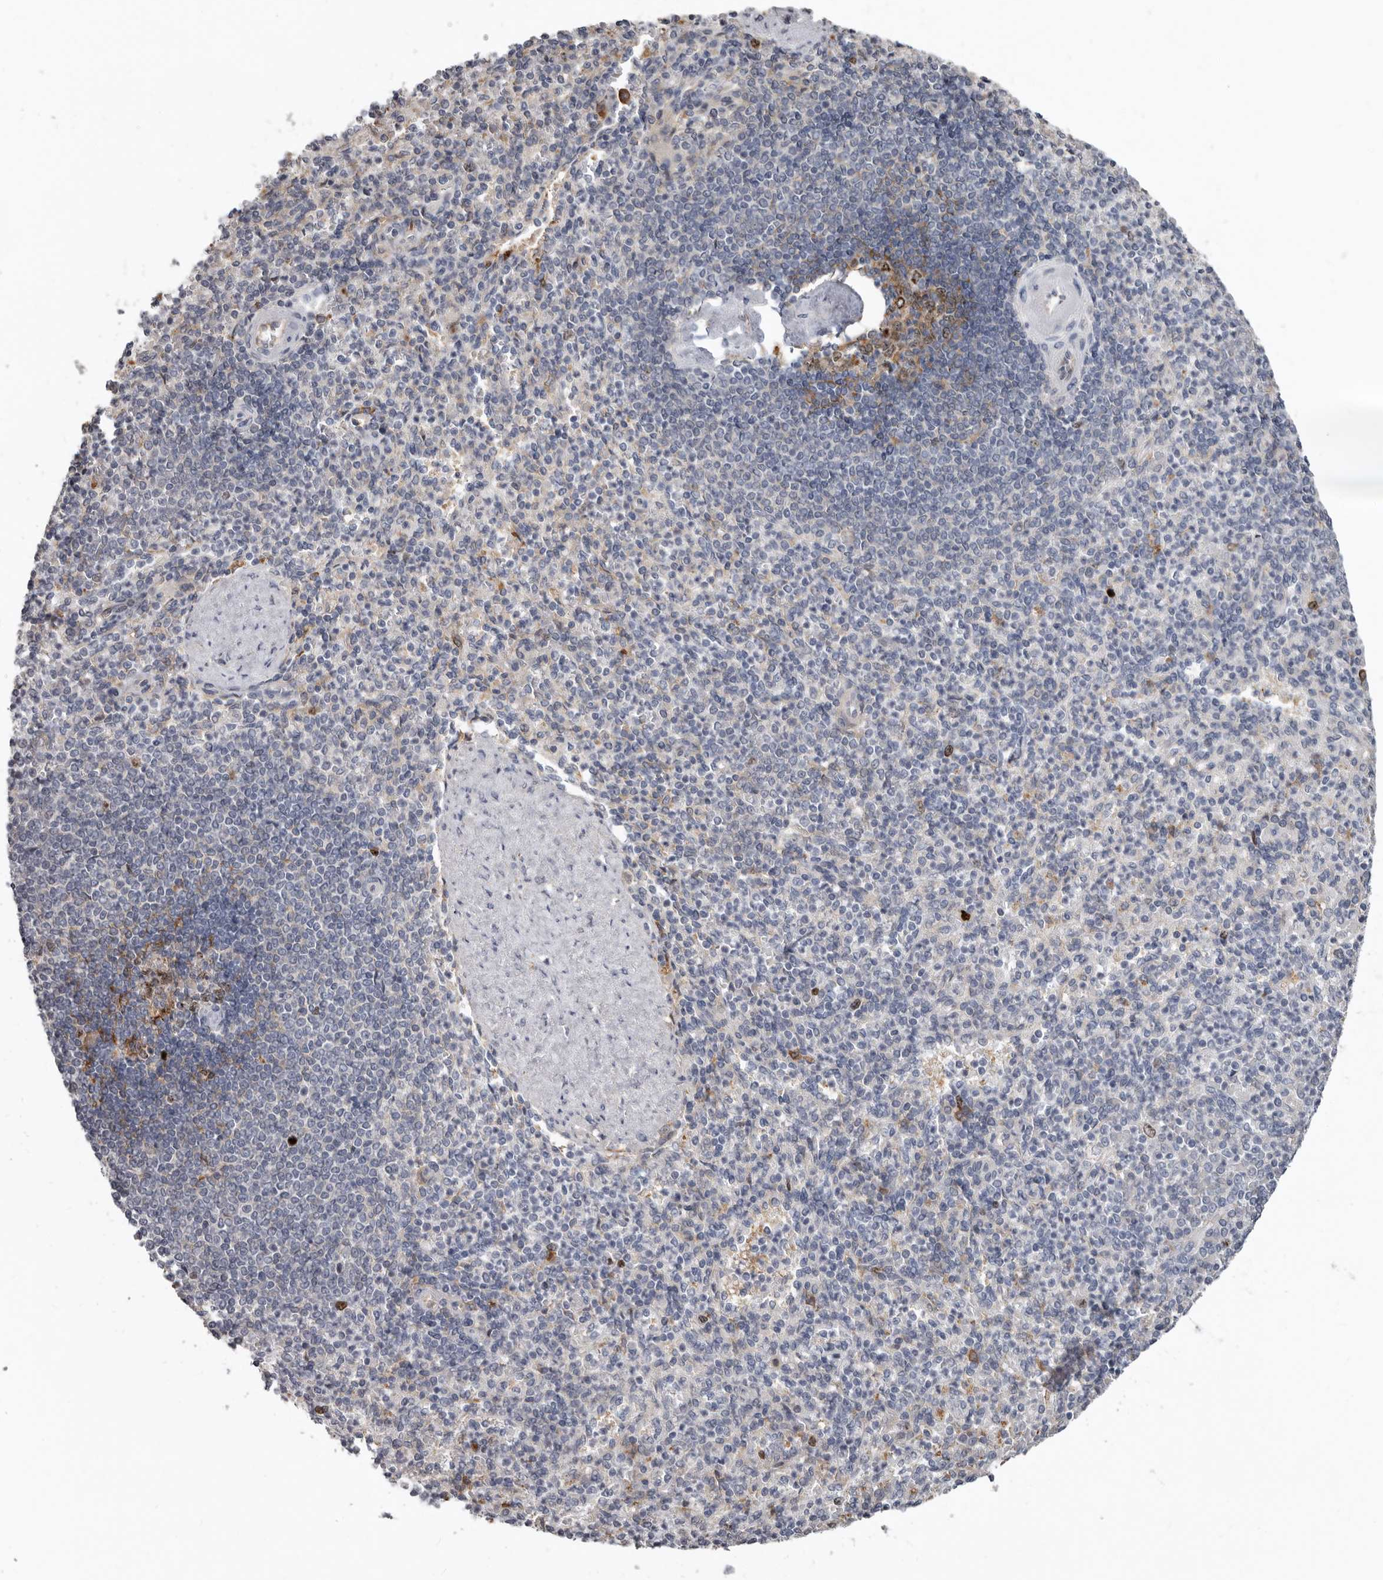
{"staining": {"intensity": "moderate", "quantity": "<25%", "location": "cytoplasmic/membranous"}, "tissue": "spleen", "cell_type": "Cells in red pulp", "image_type": "normal", "snomed": [{"axis": "morphology", "description": "Normal tissue, NOS"}, {"axis": "topography", "description": "Spleen"}], "caption": "IHC (DAB) staining of unremarkable human spleen shows moderate cytoplasmic/membranous protein expression in about <25% of cells in red pulp. (DAB IHC, brown staining for protein, blue staining for nuclei).", "gene": "CDCA8", "patient": {"sex": "female", "age": 74}}